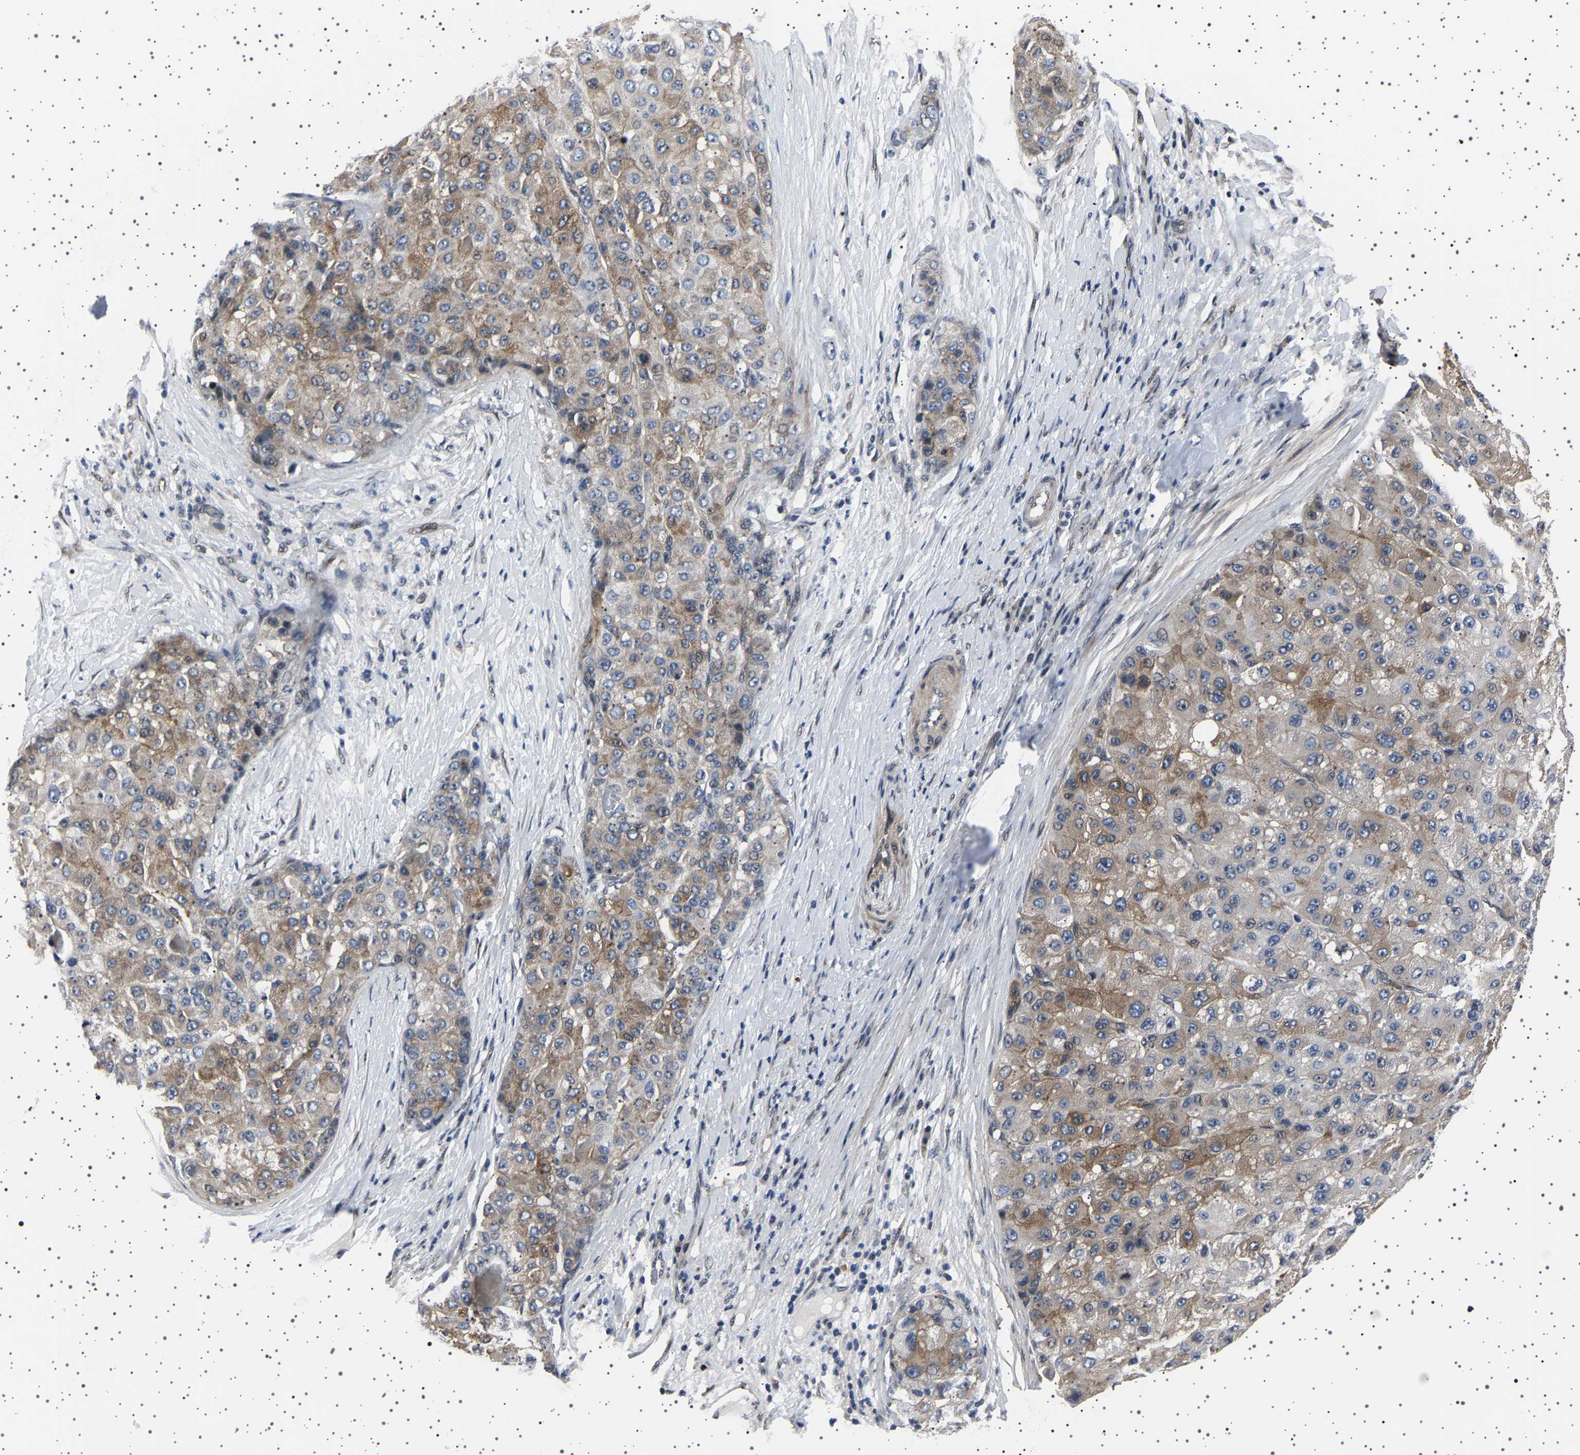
{"staining": {"intensity": "moderate", "quantity": ">75%", "location": "cytoplasmic/membranous"}, "tissue": "liver cancer", "cell_type": "Tumor cells", "image_type": "cancer", "snomed": [{"axis": "morphology", "description": "Carcinoma, Hepatocellular, NOS"}, {"axis": "topography", "description": "Liver"}], "caption": "A high-resolution histopathology image shows IHC staining of hepatocellular carcinoma (liver), which exhibits moderate cytoplasmic/membranous expression in approximately >75% of tumor cells.", "gene": "PAK5", "patient": {"sex": "male", "age": 80}}